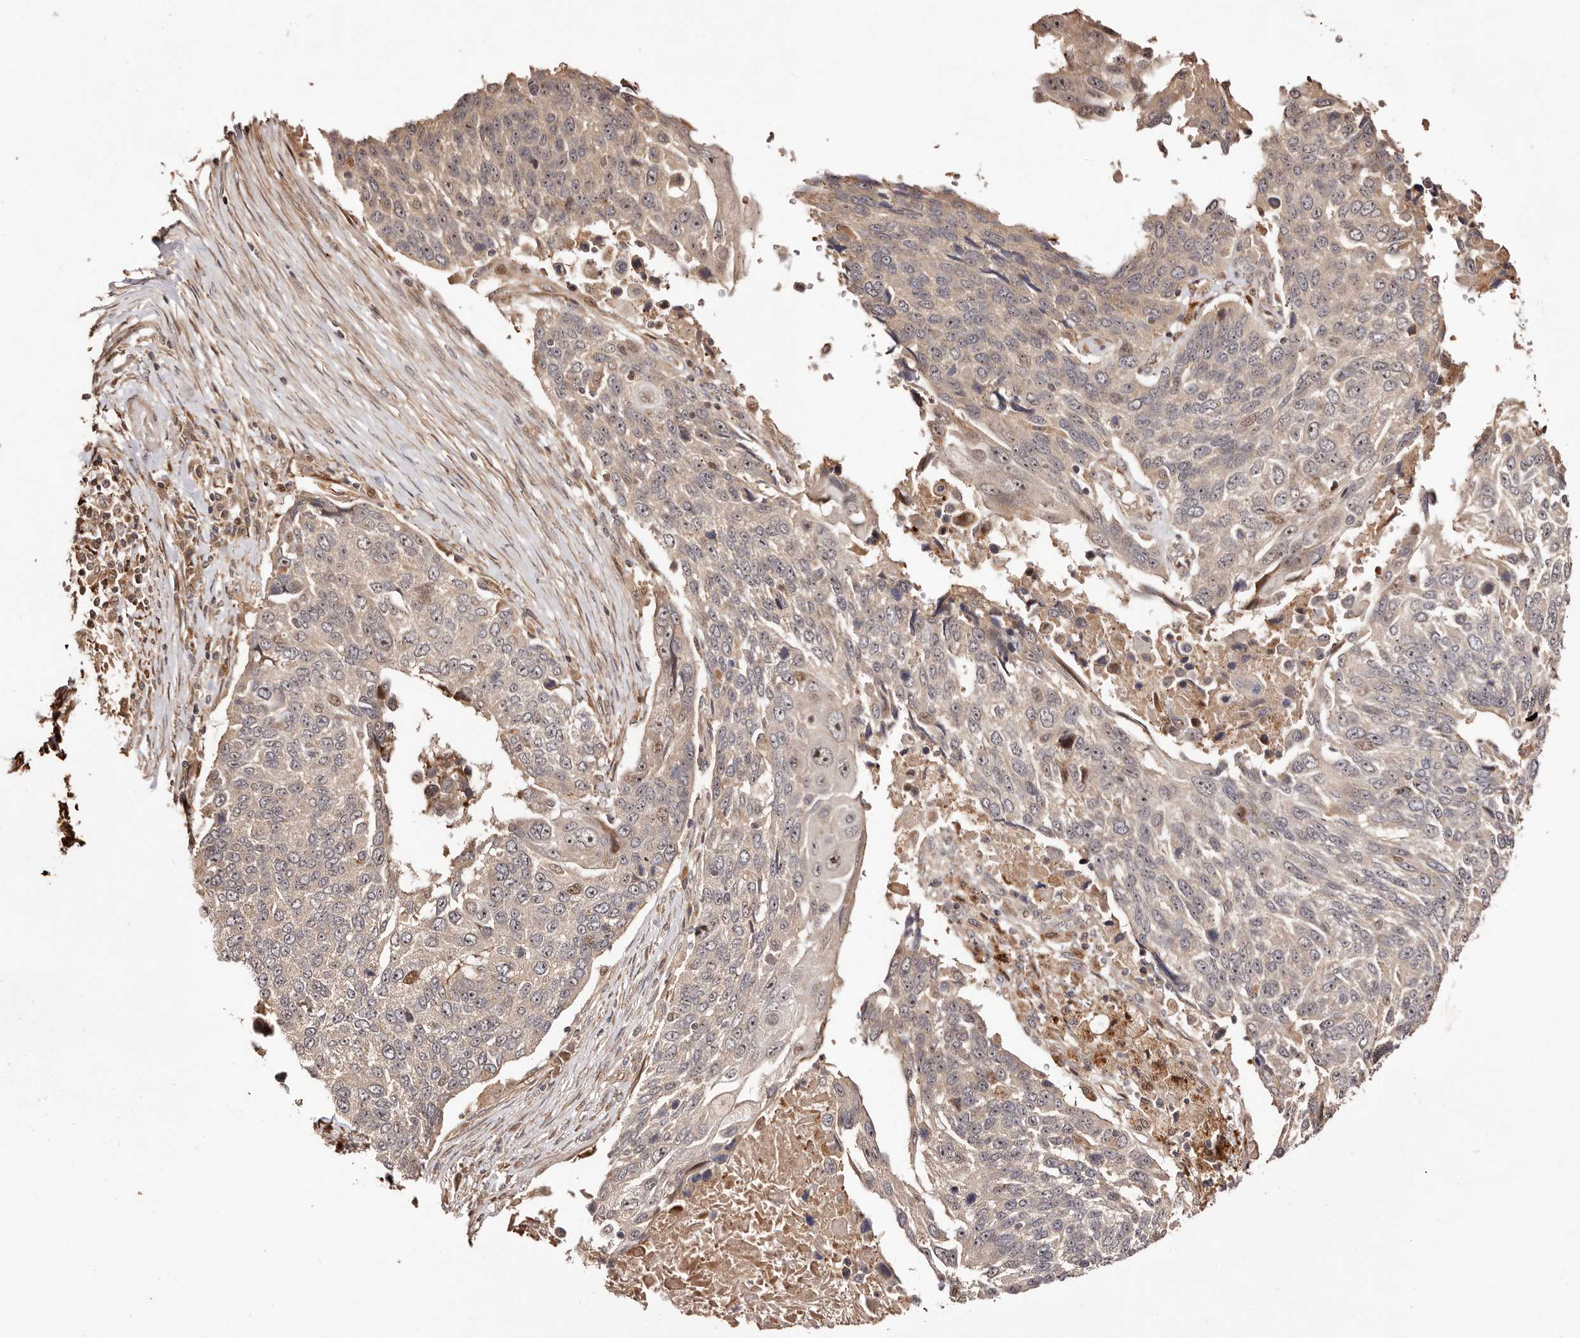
{"staining": {"intensity": "moderate", "quantity": "<25%", "location": "nuclear"}, "tissue": "lung cancer", "cell_type": "Tumor cells", "image_type": "cancer", "snomed": [{"axis": "morphology", "description": "Squamous cell carcinoma, NOS"}, {"axis": "topography", "description": "Lung"}], "caption": "Immunohistochemistry staining of lung cancer (squamous cell carcinoma), which demonstrates low levels of moderate nuclear positivity in about <25% of tumor cells indicating moderate nuclear protein expression. The staining was performed using DAB (3,3'-diaminobenzidine) (brown) for protein detection and nuclei were counterstained in hematoxylin (blue).", "gene": "PTPN22", "patient": {"sex": "male", "age": 66}}